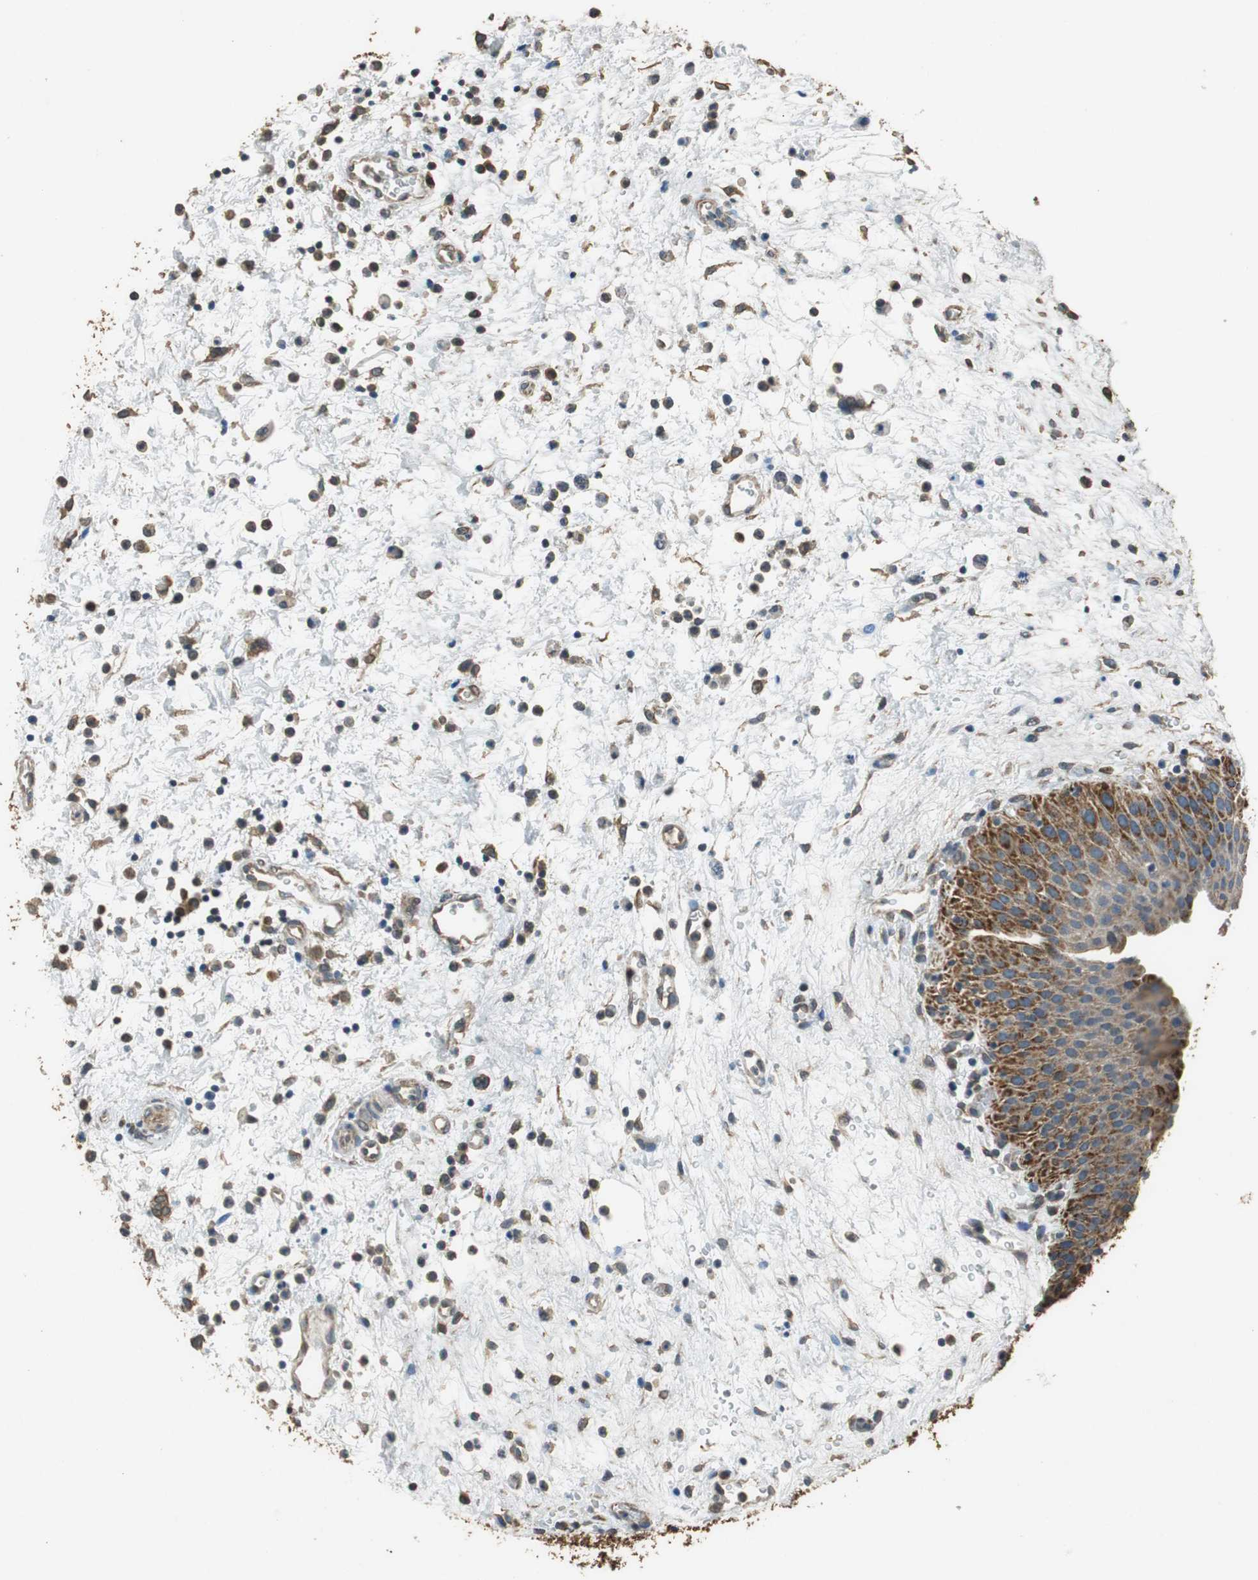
{"staining": {"intensity": "strong", "quantity": ">75%", "location": "cytoplasmic/membranous"}, "tissue": "urinary bladder", "cell_type": "Urothelial cells", "image_type": "normal", "snomed": [{"axis": "morphology", "description": "Normal tissue, NOS"}, {"axis": "morphology", "description": "Dysplasia, NOS"}, {"axis": "topography", "description": "Urinary bladder"}], "caption": "Urothelial cells exhibit strong cytoplasmic/membranous staining in approximately >75% of cells in normal urinary bladder. Using DAB (brown) and hematoxylin (blue) stains, captured at high magnification using brightfield microscopy.", "gene": "ALDH4A1", "patient": {"sex": "male", "age": 35}}